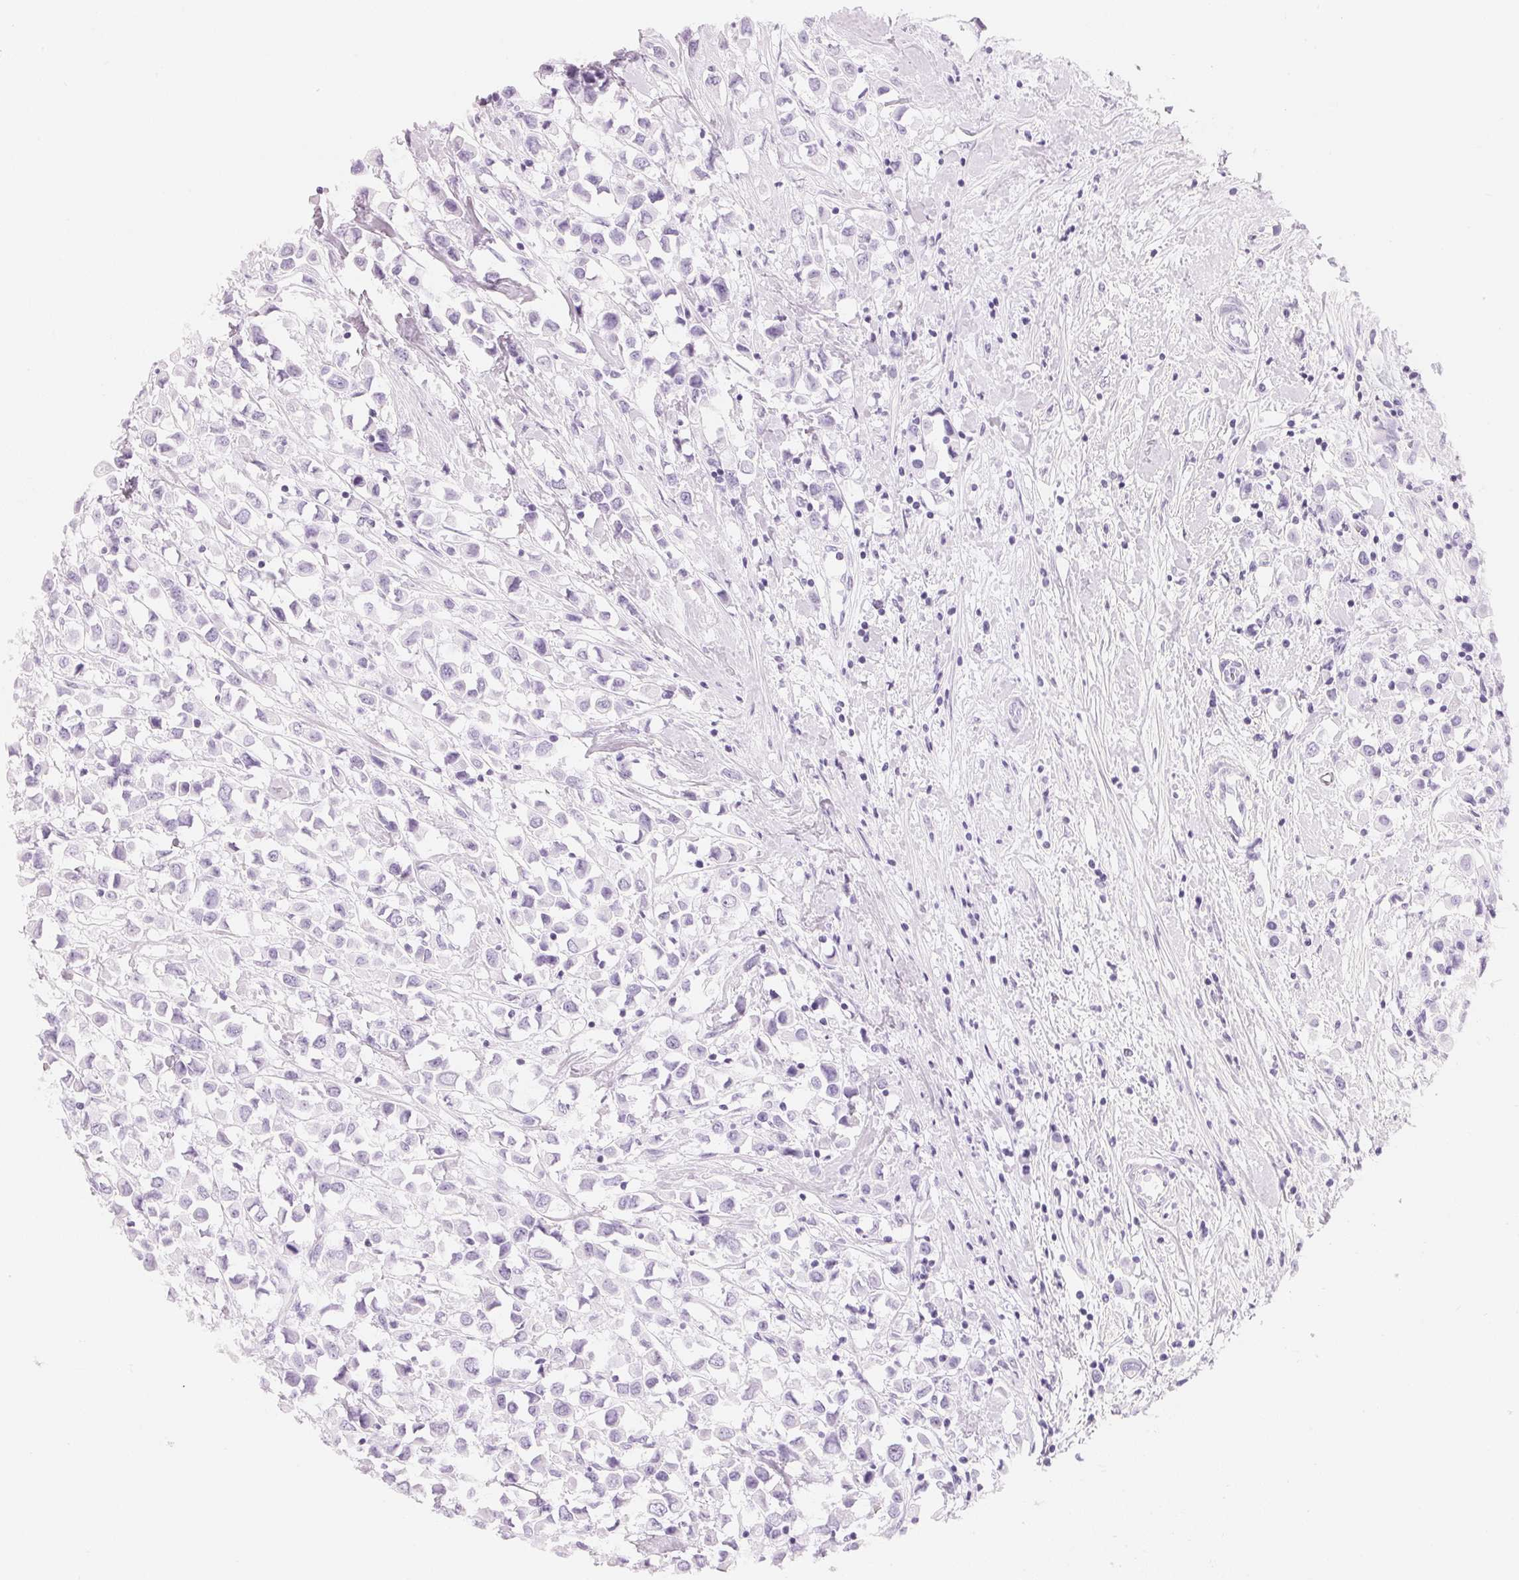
{"staining": {"intensity": "negative", "quantity": "none", "location": "none"}, "tissue": "breast cancer", "cell_type": "Tumor cells", "image_type": "cancer", "snomed": [{"axis": "morphology", "description": "Duct carcinoma"}, {"axis": "topography", "description": "Breast"}], "caption": "Immunohistochemistry of invasive ductal carcinoma (breast) demonstrates no expression in tumor cells.", "gene": "CFHR2", "patient": {"sex": "female", "age": 61}}